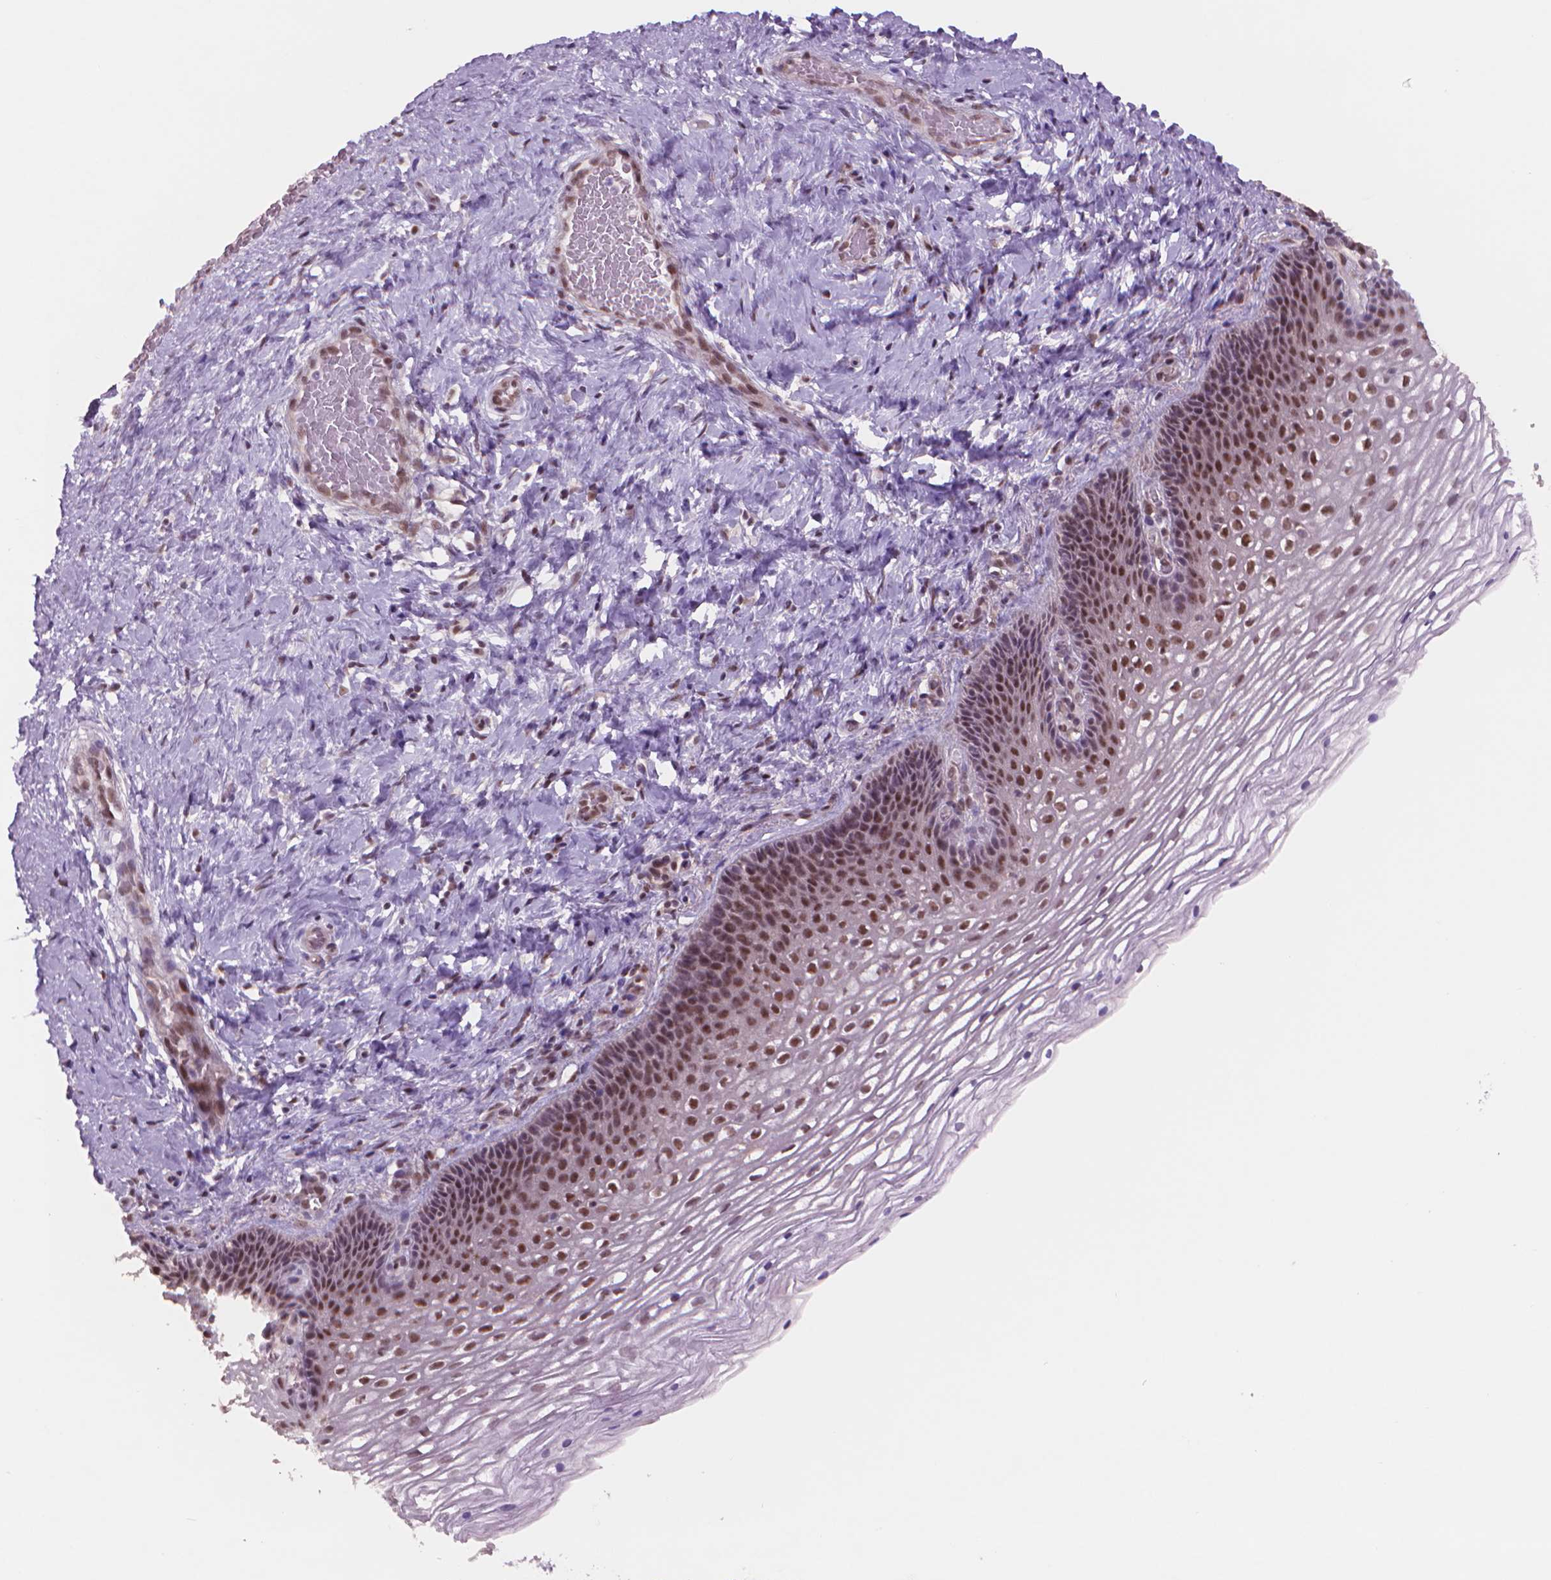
{"staining": {"intensity": "moderate", "quantity": "25%-75%", "location": "nuclear"}, "tissue": "cervix", "cell_type": "Glandular cells", "image_type": "normal", "snomed": [{"axis": "morphology", "description": "Normal tissue, NOS"}, {"axis": "topography", "description": "Cervix"}], "caption": "Immunohistochemistry of benign cervix exhibits medium levels of moderate nuclear expression in about 25%-75% of glandular cells.", "gene": "POLR3D", "patient": {"sex": "female", "age": 34}}